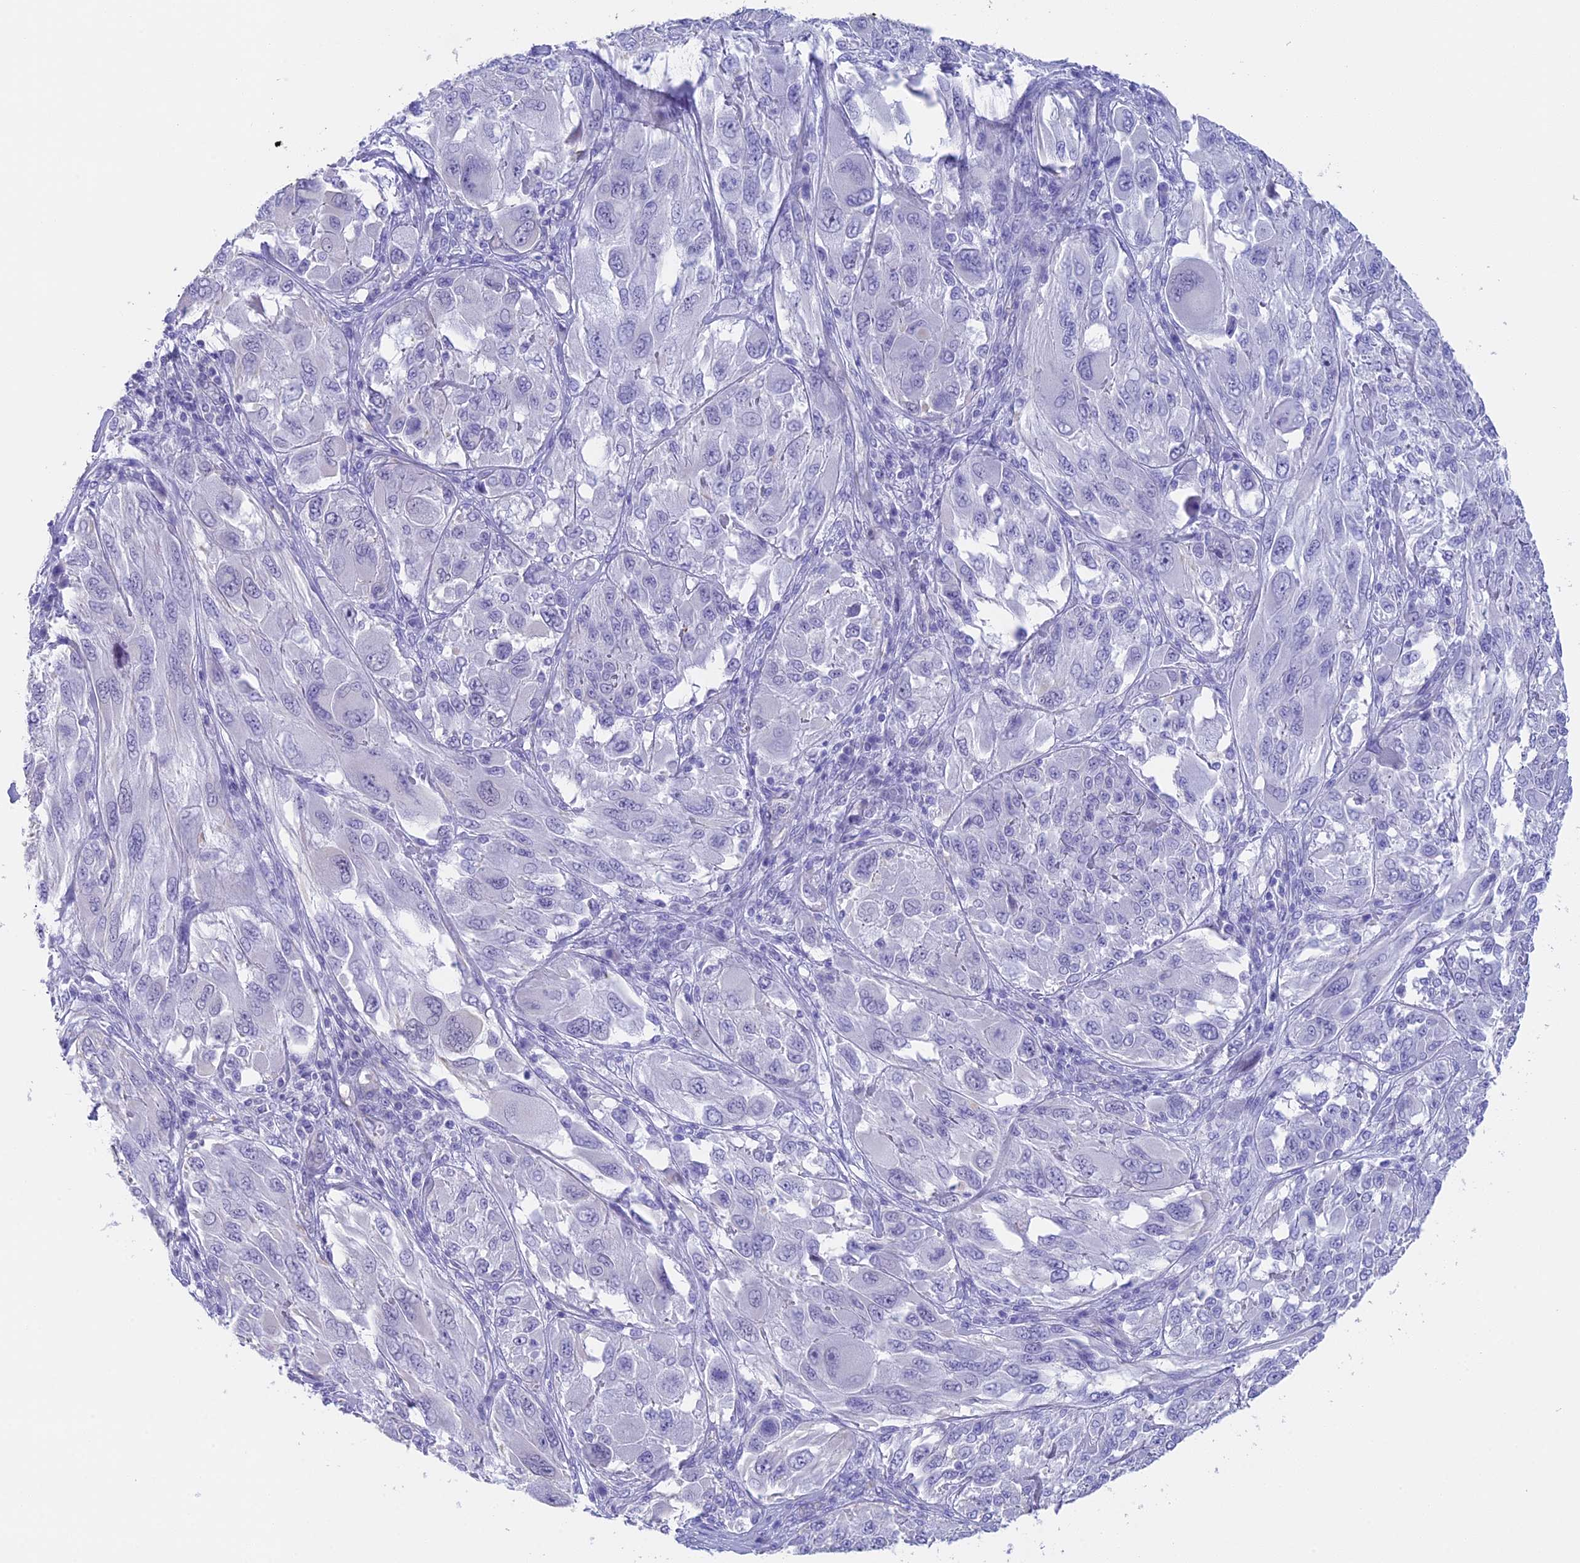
{"staining": {"intensity": "negative", "quantity": "none", "location": "none"}, "tissue": "melanoma", "cell_type": "Tumor cells", "image_type": "cancer", "snomed": [{"axis": "morphology", "description": "Malignant melanoma, NOS"}, {"axis": "topography", "description": "Skin"}], "caption": "This image is of malignant melanoma stained with IHC to label a protein in brown with the nuclei are counter-stained blue. There is no expression in tumor cells.", "gene": "TACSTD2", "patient": {"sex": "female", "age": 91}}